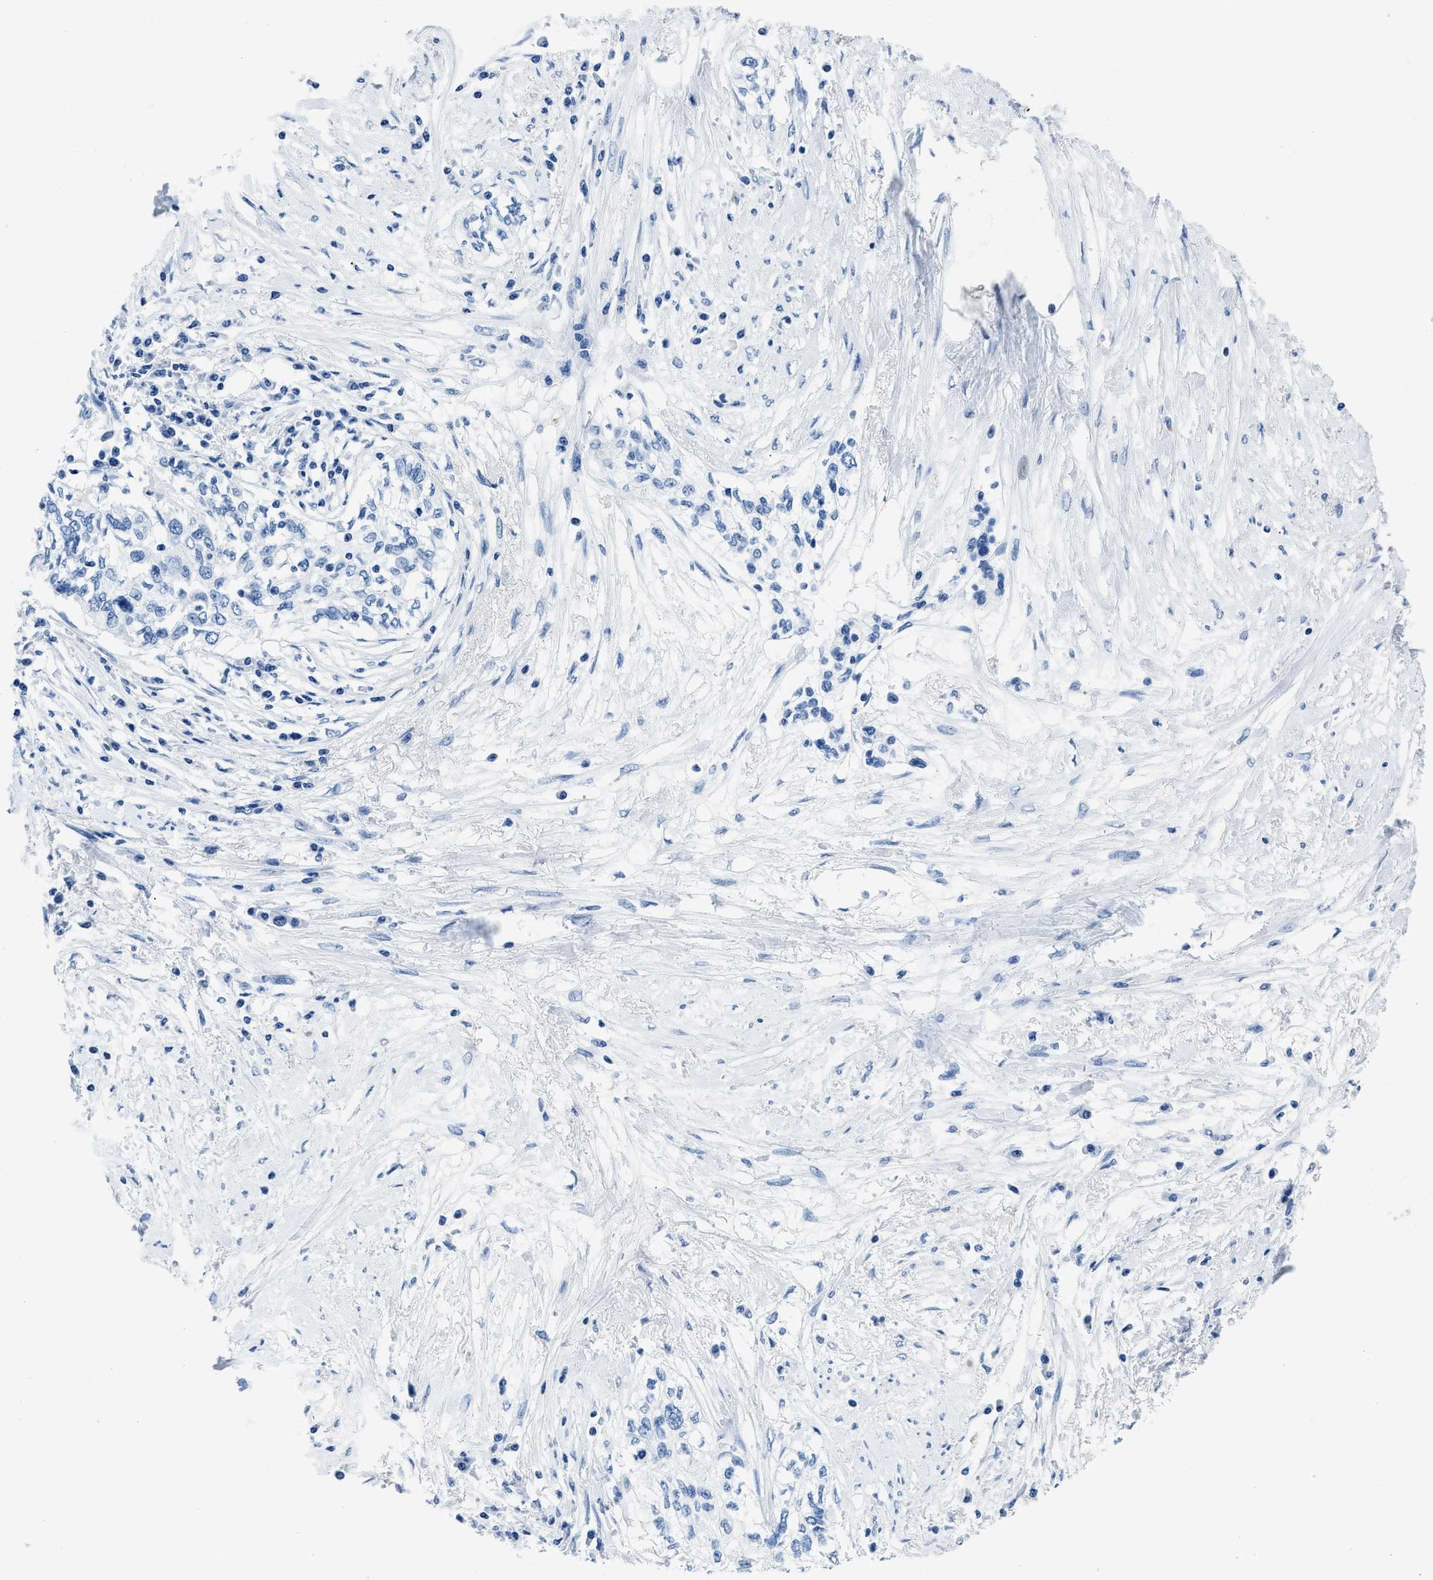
{"staining": {"intensity": "negative", "quantity": "none", "location": "none"}, "tissue": "cervical cancer", "cell_type": "Tumor cells", "image_type": "cancer", "snomed": [{"axis": "morphology", "description": "Squamous cell carcinoma, NOS"}, {"axis": "topography", "description": "Cervix"}], "caption": "High power microscopy photomicrograph of an immunohistochemistry (IHC) photomicrograph of squamous cell carcinoma (cervical), revealing no significant expression in tumor cells. (Immunohistochemistry, brightfield microscopy, high magnification).", "gene": "NFATC2", "patient": {"sex": "female", "age": 57}}